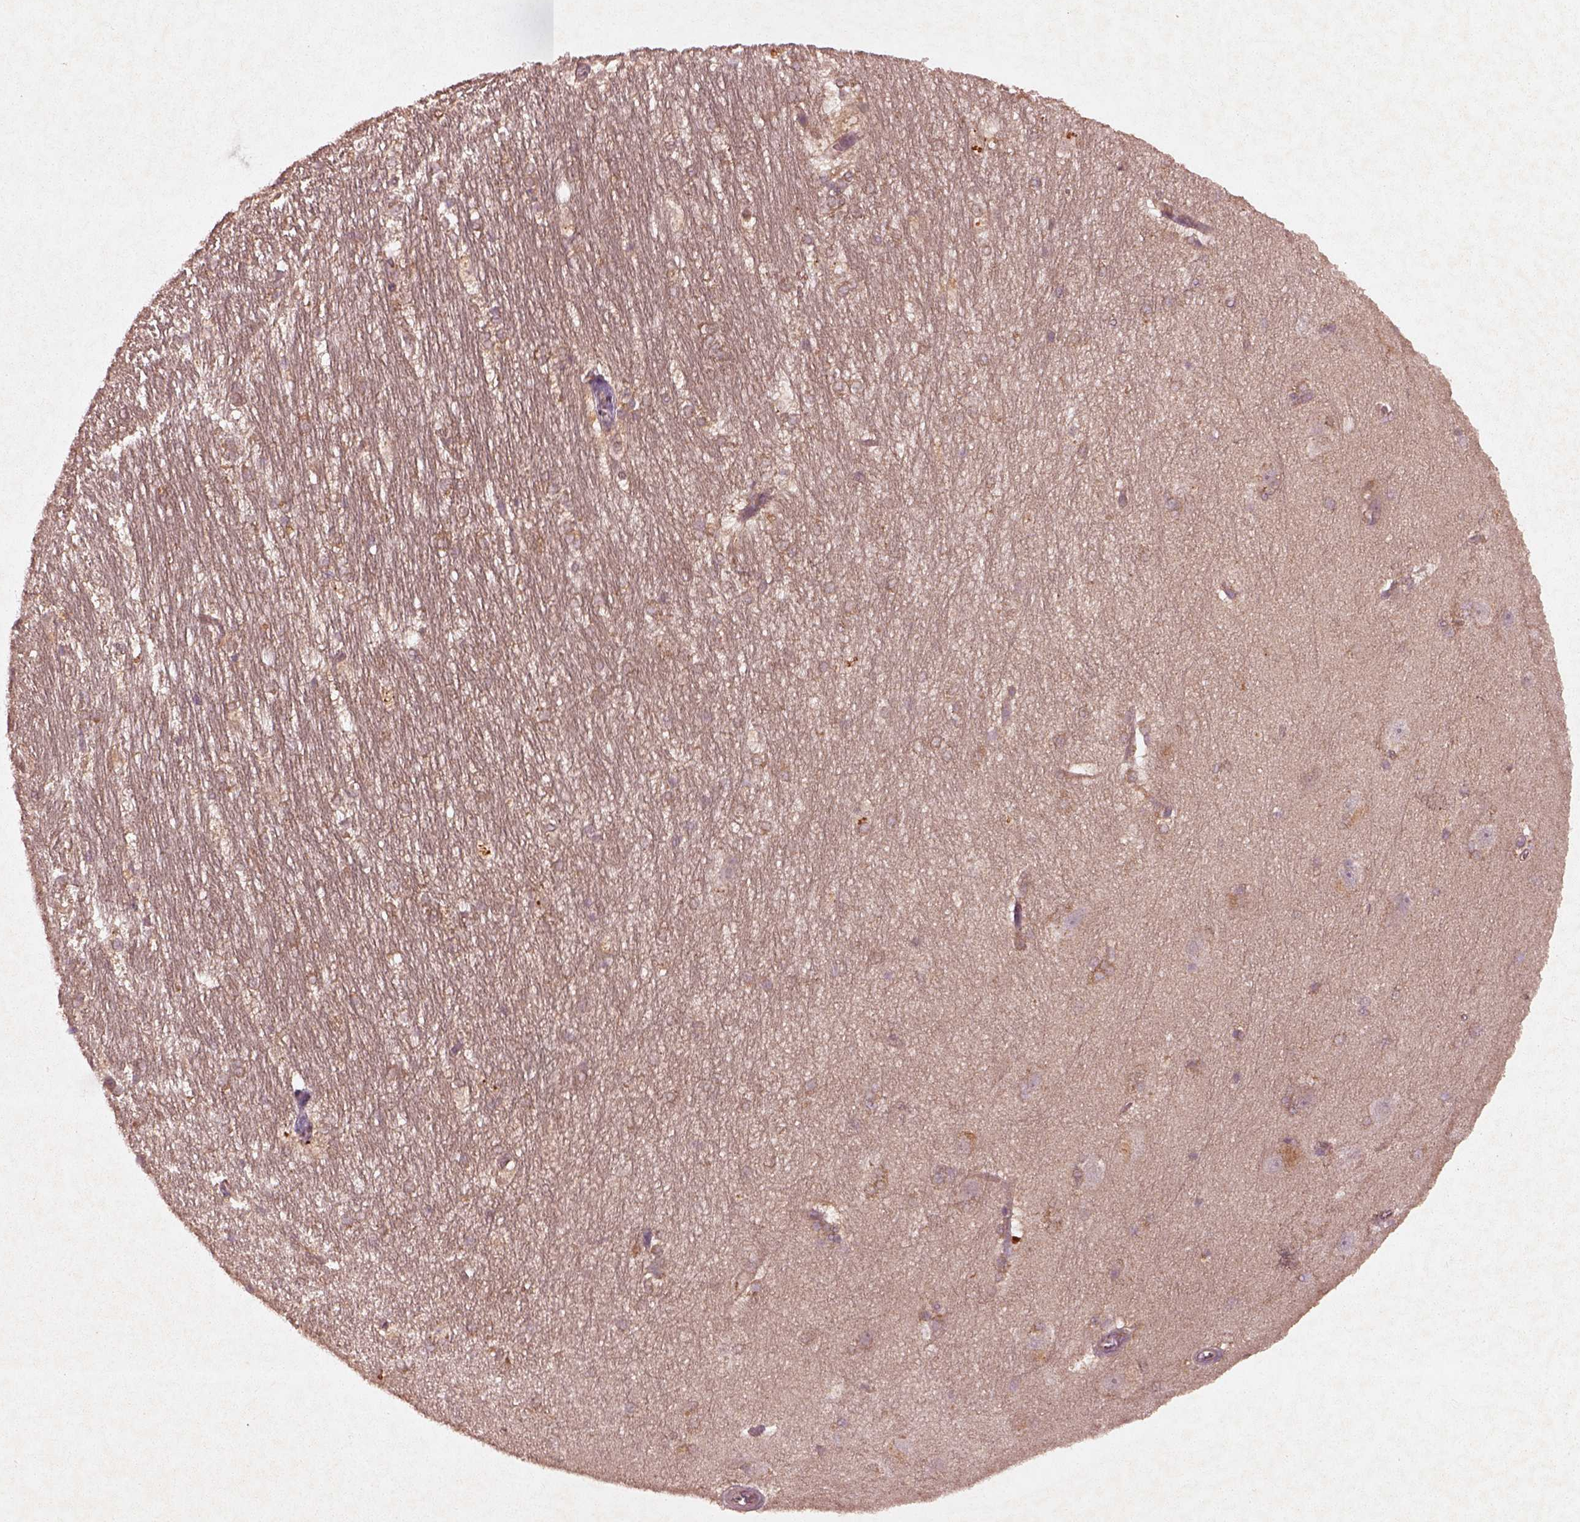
{"staining": {"intensity": "moderate", "quantity": ">75%", "location": "cytoplasmic/membranous"}, "tissue": "hippocampus", "cell_type": "Glial cells", "image_type": "normal", "snomed": [{"axis": "morphology", "description": "Normal tissue, NOS"}, {"axis": "topography", "description": "Cerebral cortex"}, {"axis": "topography", "description": "Hippocampus"}], "caption": "Protein expression analysis of benign hippocampus exhibits moderate cytoplasmic/membranous staining in about >75% of glial cells.", "gene": "FAM234A", "patient": {"sex": "female", "age": 19}}